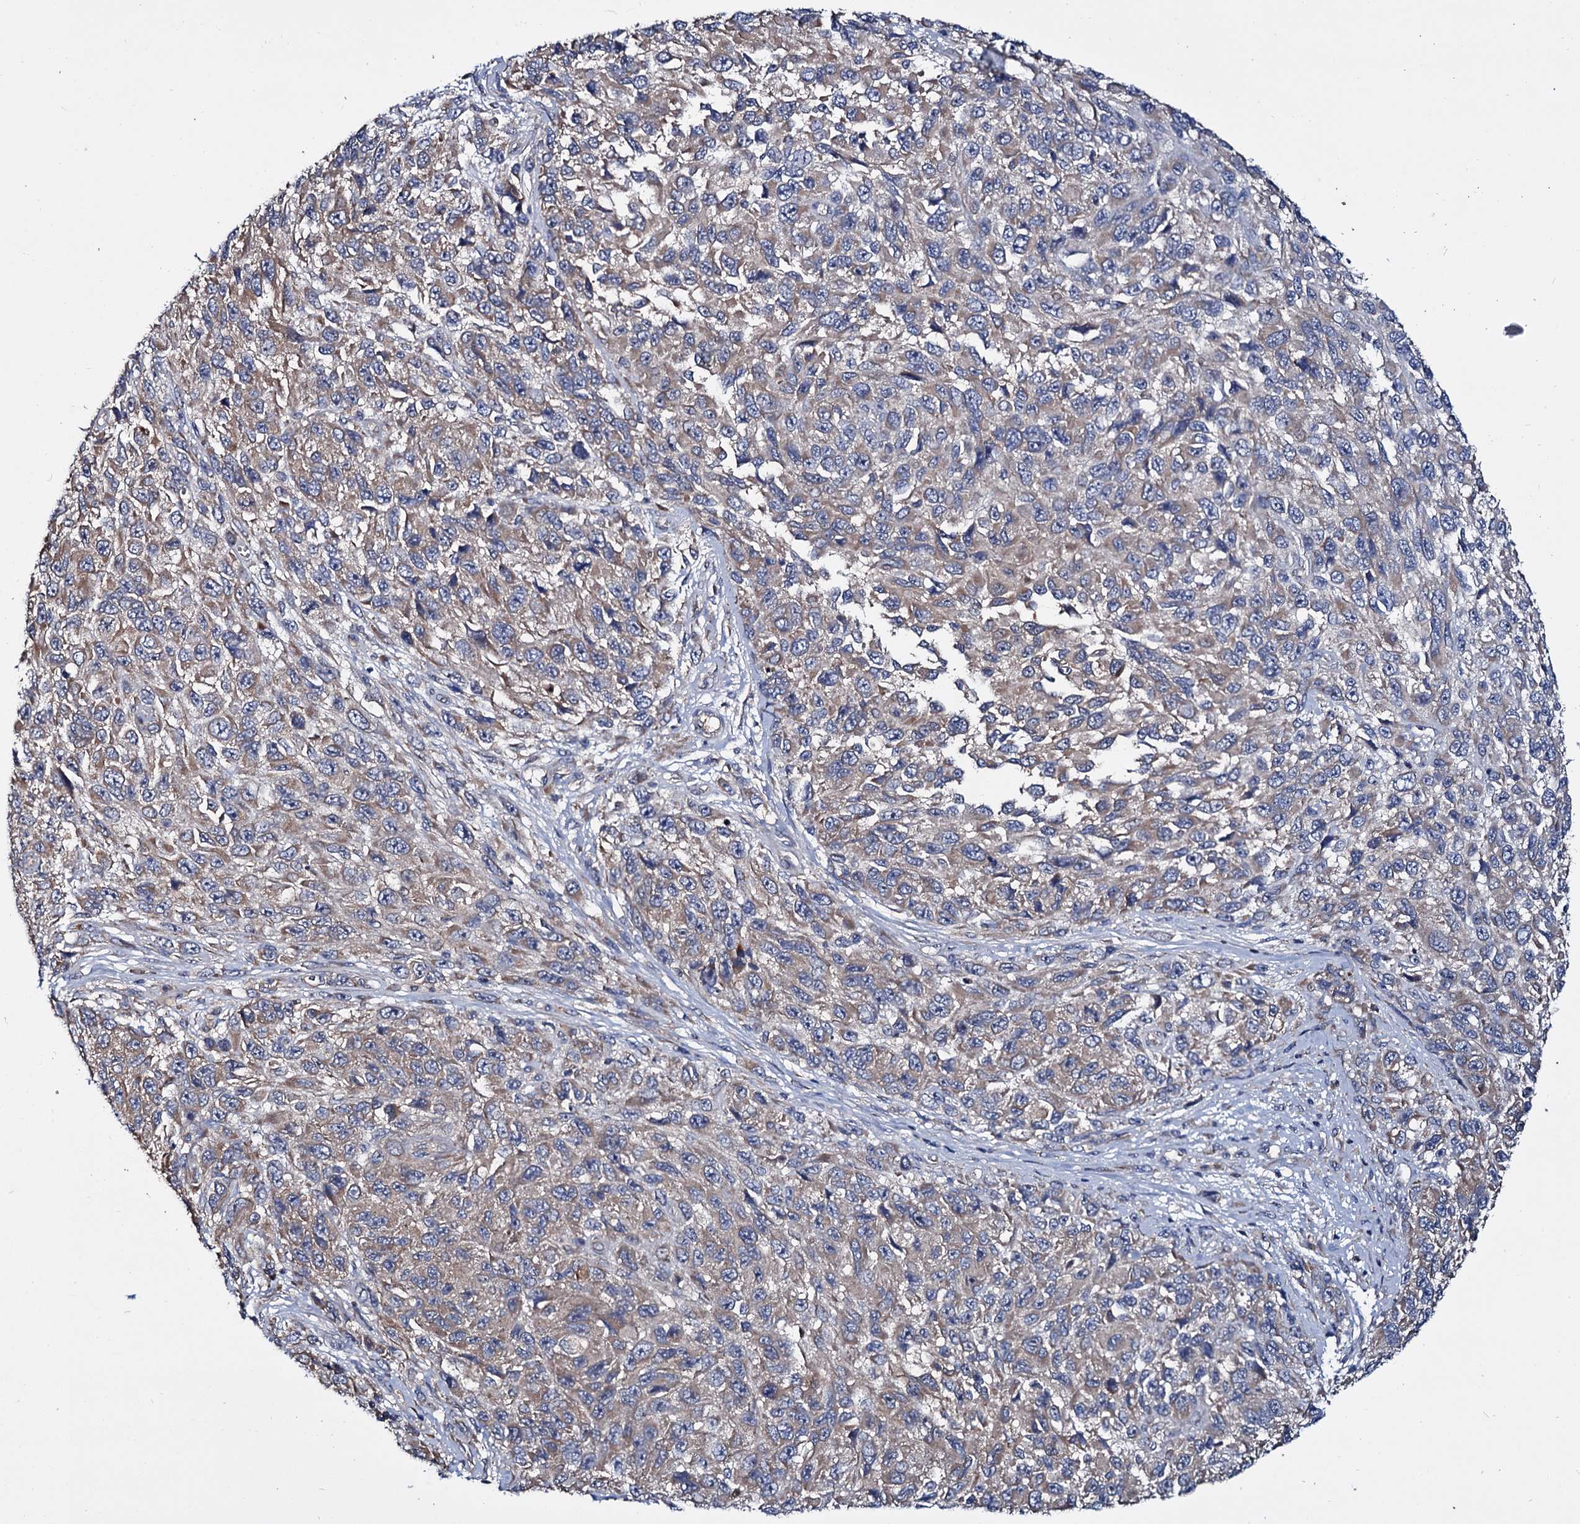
{"staining": {"intensity": "weak", "quantity": "<25%", "location": "cytoplasmic/membranous"}, "tissue": "melanoma", "cell_type": "Tumor cells", "image_type": "cancer", "snomed": [{"axis": "morphology", "description": "Normal tissue, NOS"}, {"axis": "morphology", "description": "Malignant melanoma, NOS"}, {"axis": "topography", "description": "Skin"}], "caption": "Tumor cells show no significant protein positivity in melanoma. (DAB (3,3'-diaminobenzidine) immunohistochemistry visualized using brightfield microscopy, high magnification).", "gene": "CEP192", "patient": {"sex": "female", "age": 96}}